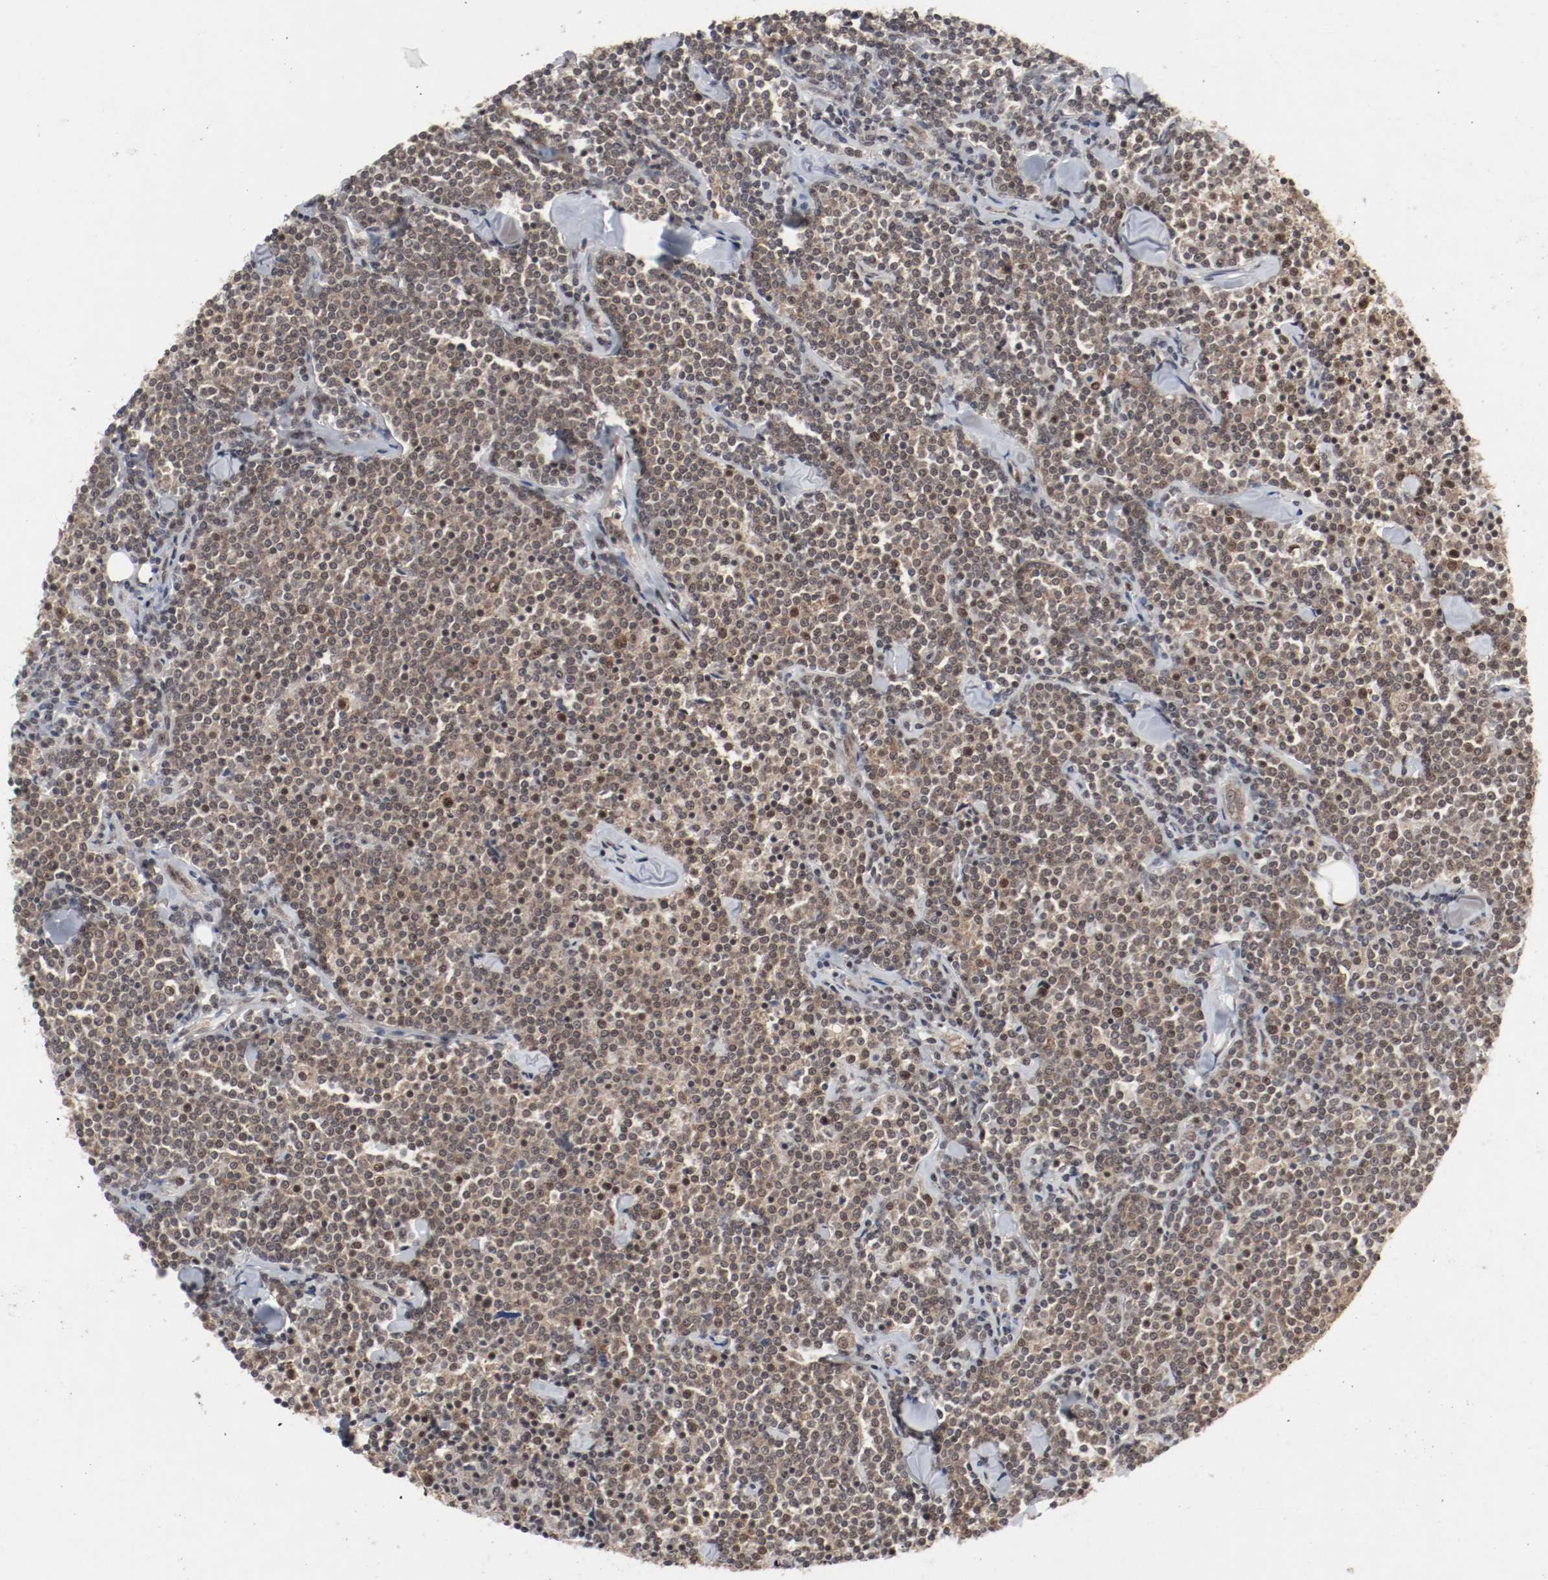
{"staining": {"intensity": "moderate", "quantity": ">75%", "location": "cytoplasmic/membranous,nuclear"}, "tissue": "lymphoma", "cell_type": "Tumor cells", "image_type": "cancer", "snomed": [{"axis": "morphology", "description": "Malignant lymphoma, non-Hodgkin's type, Low grade"}, {"axis": "topography", "description": "Soft tissue"}], "caption": "Immunohistochemistry (DAB (3,3'-diaminobenzidine)) staining of human malignant lymphoma, non-Hodgkin's type (low-grade) exhibits moderate cytoplasmic/membranous and nuclear protein positivity in approximately >75% of tumor cells. (DAB (3,3'-diaminobenzidine) = brown stain, brightfield microscopy at high magnification).", "gene": "CSNK2B", "patient": {"sex": "male", "age": 92}}